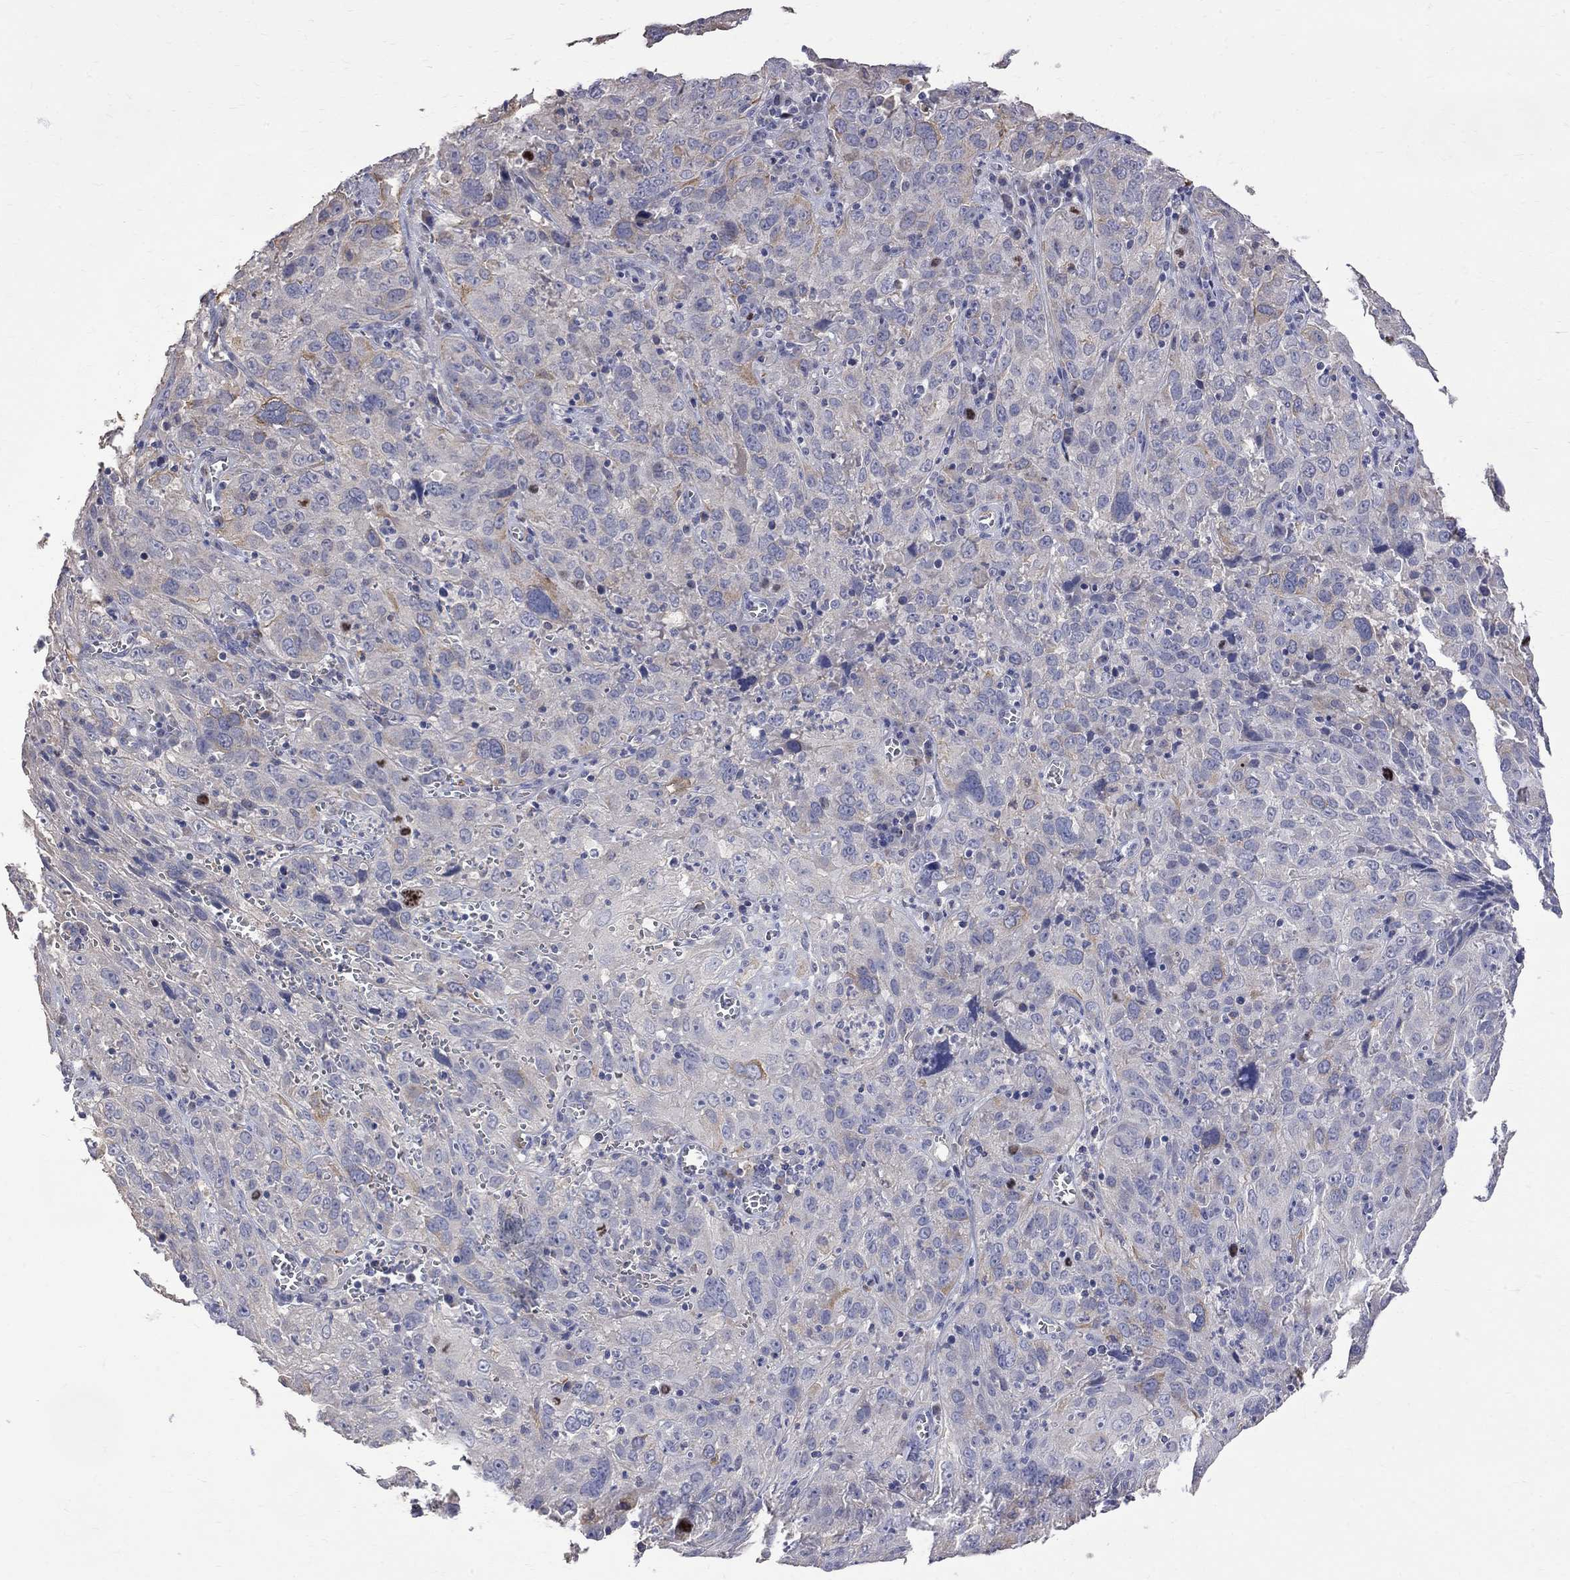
{"staining": {"intensity": "weak", "quantity": "<25%", "location": "cytoplasmic/membranous"}, "tissue": "cervical cancer", "cell_type": "Tumor cells", "image_type": "cancer", "snomed": [{"axis": "morphology", "description": "Squamous cell carcinoma, NOS"}, {"axis": "topography", "description": "Cervix"}], "caption": "High magnification brightfield microscopy of cervical cancer (squamous cell carcinoma) stained with DAB (3,3'-diaminobenzidine) (brown) and counterstained with hematoxylin (blue): tumor cells show no significant expression.", "gene": "CKAP2", "patient": {"sex": "female", "age": 32}}